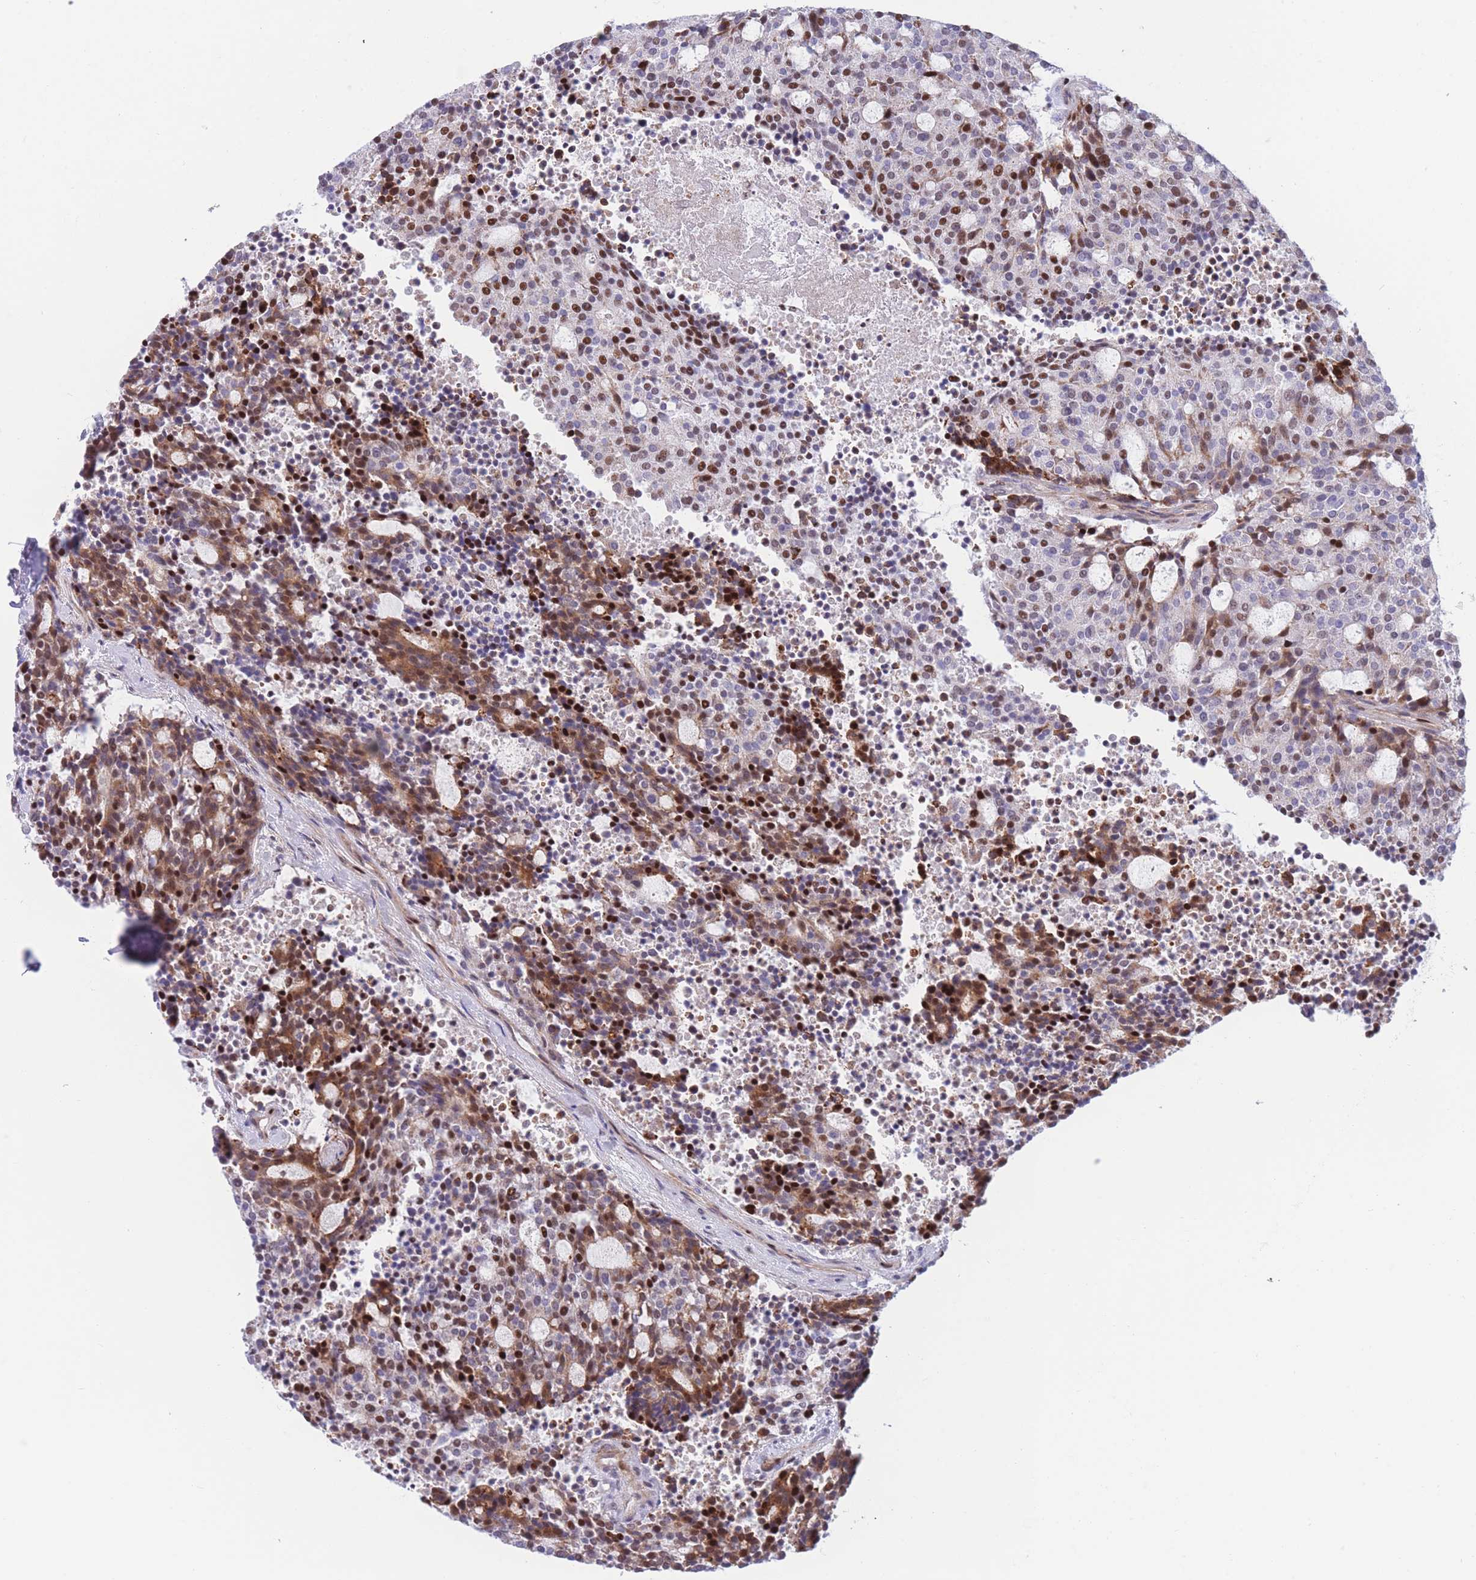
{"staining": {"intensity": "strong", "quantity": "25%-75%", "location": "cytoplasmic/membranous,nuclear"}, "tissue": "carcinoid", "cell_type": "Tumor cells", "image_type": "cancer", "snomed": [{"axis": "morphology", "description": "Carcinoid, malignant, NOS"}, {"axis": "topography", "description": "Pancreas"}], "caption": "Malignant carcinoid stained with IHC demonstrates strong cytoplasmic/membranous and nuclear positivity in about 25%-75% of tumor cells.", "gene": "DNAJC3", "patient": {"sex": "female", "age": 54}}